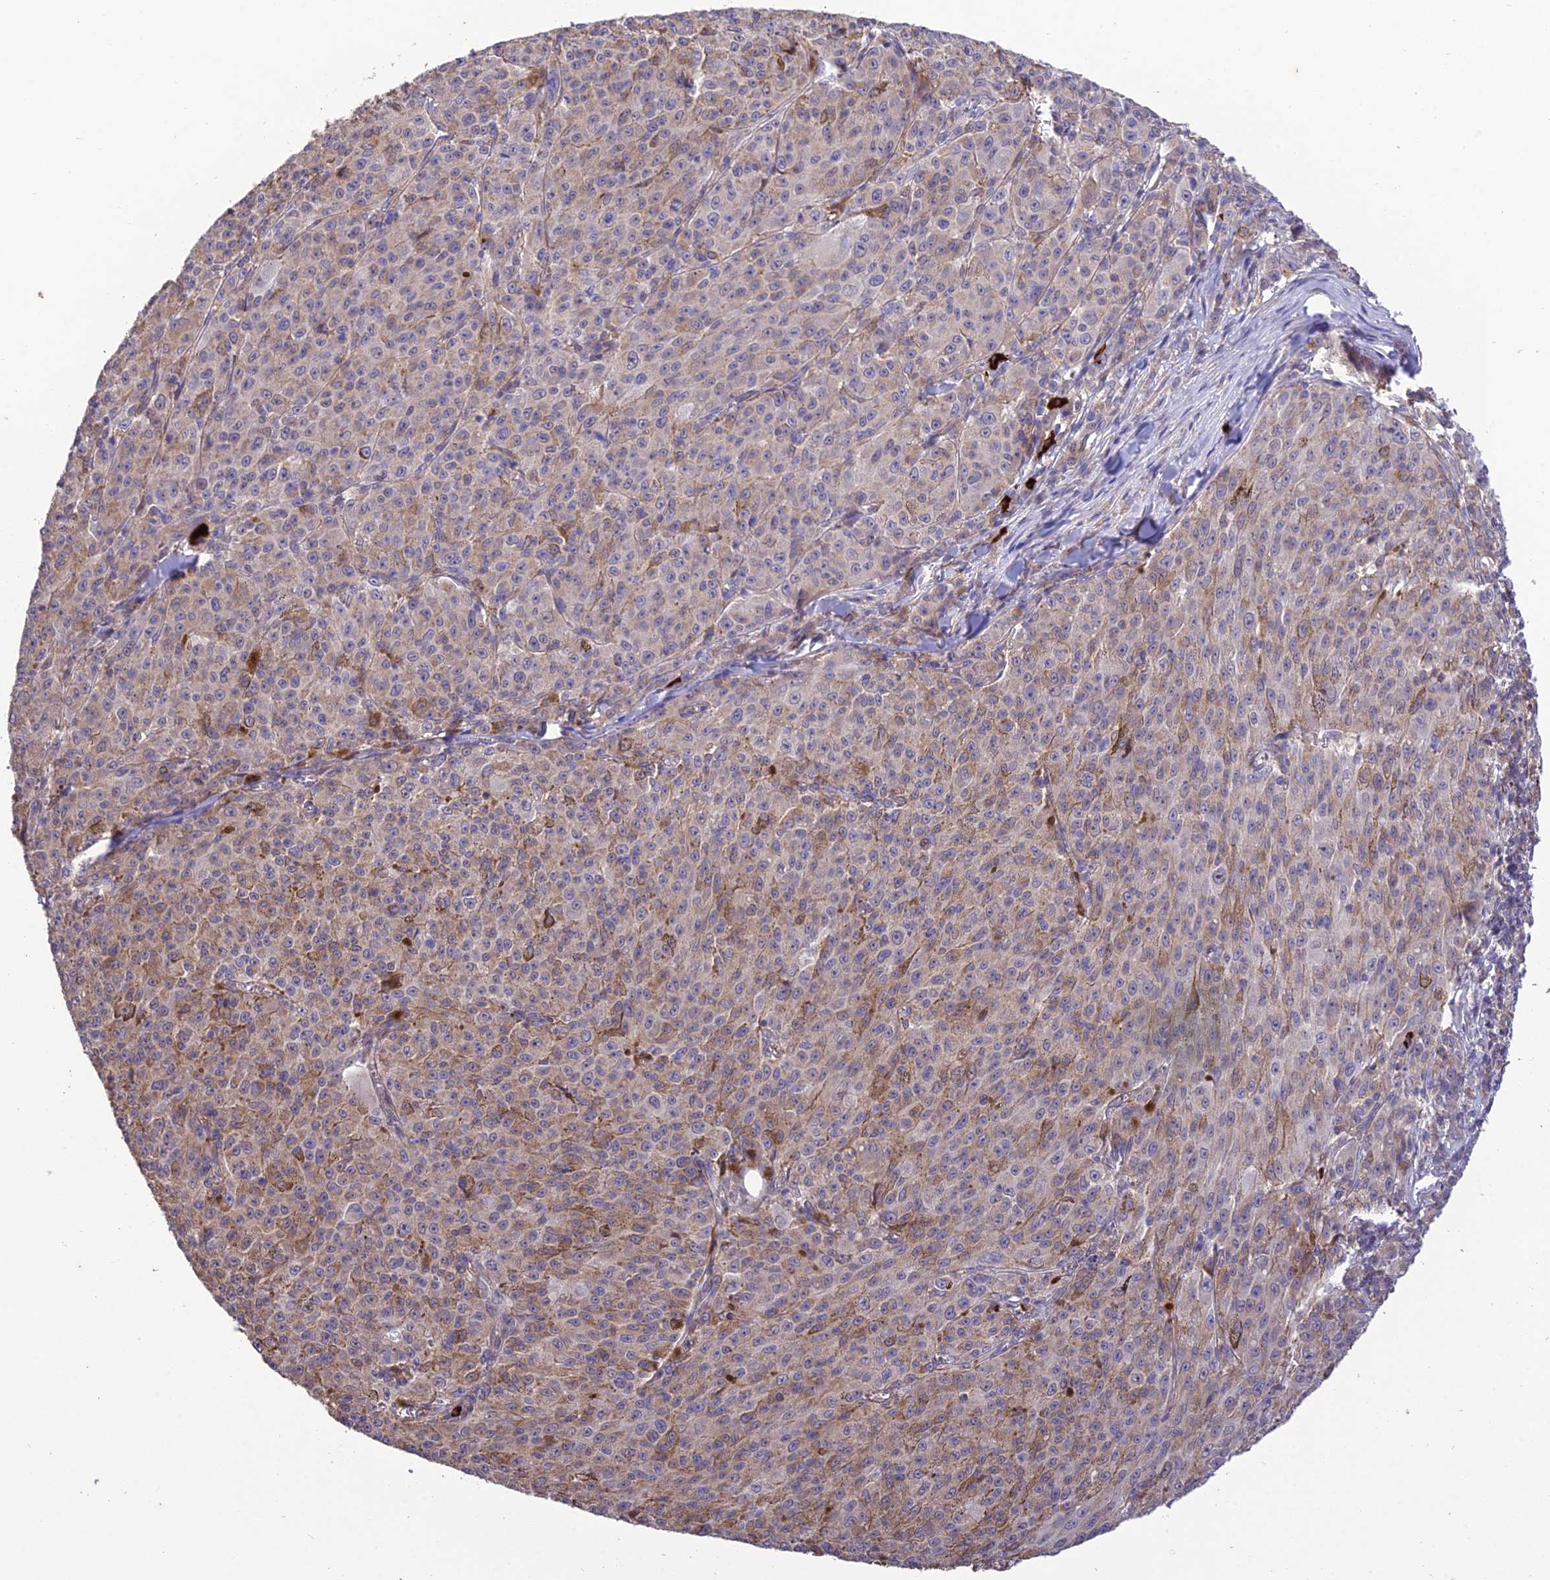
{"staining": {"intensity": "weak", "quantity": "25%-75%", "location": "cytoplasmic/membranous"}, "tissue": "melanoma", "cell_type": "Tumor cells", "image_type": "cancer", "snomed": [{"axis": "morphology", "description": "Malignant melanoma, NOS"}, {"axis": "topography", "description": "Skin"}], "caption": "Human malignant melanoma stained for a protein (brown) shows weak cytoplasmic/membranous positive staining in about 25%-75% of tumor cells.", "gene": "MIOS", "patient": {"sex": "female", "age": 52}}